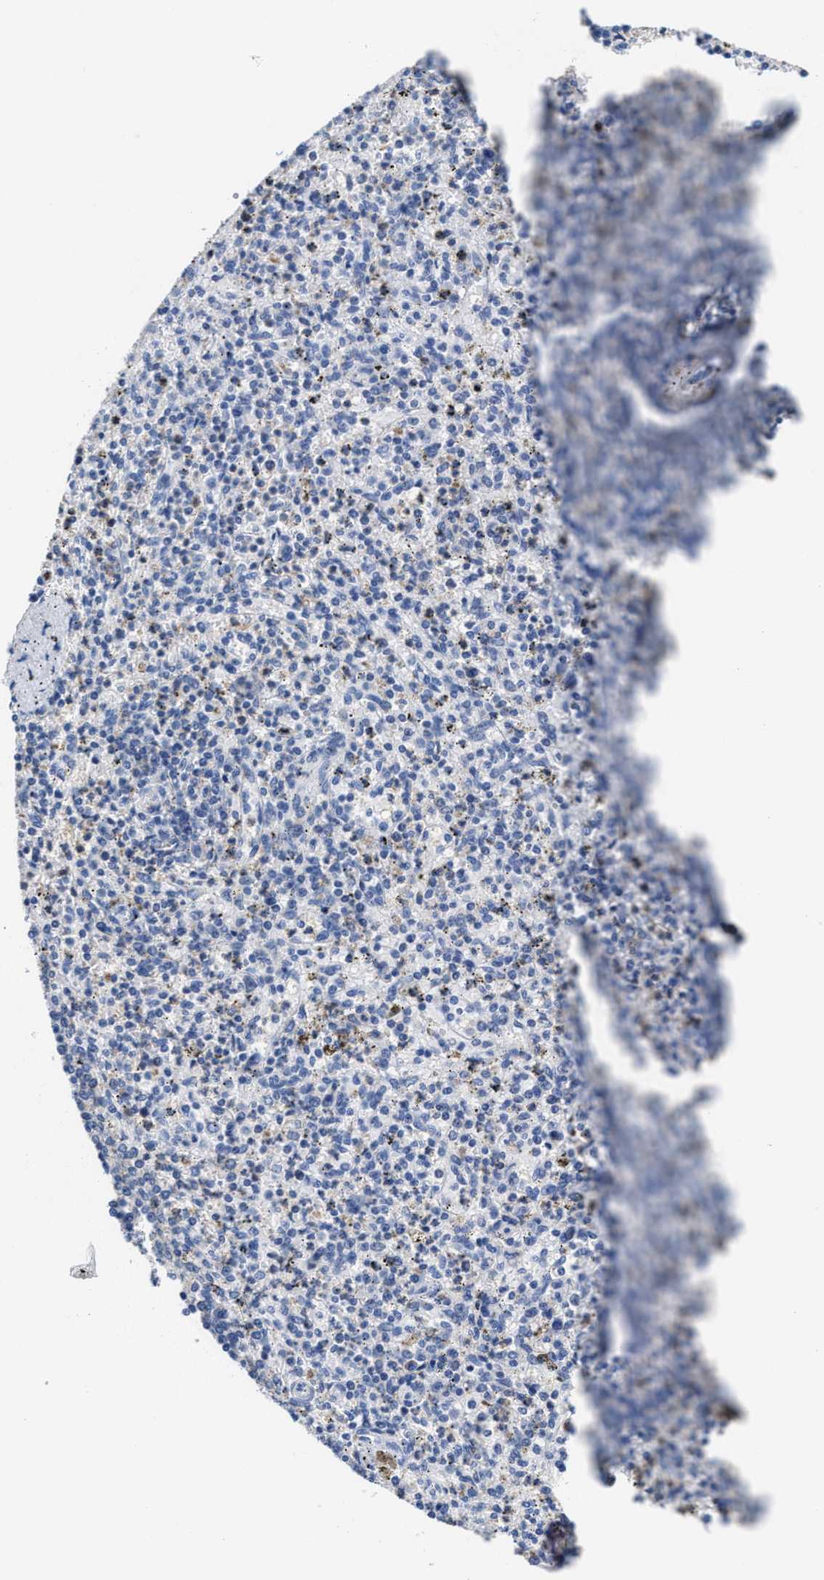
{"staining": {"intensity": "negative", "quantity": "none", "location": "none"}, "tissue": "spleen", "cell_type": "Cells in red pulp", "image_type": "normal", "snomed": [{"axis": "morphology", "description": "Normal tissue, NOS"}, {"axis": "topography", "description": "Spleen"}], "caption": "Photomicrograph shows no significant protein staining in cells in red pulp of unremarkable spleen.", "gene": "HOOK1", "patient": {"sex": "male", "age": 72}}